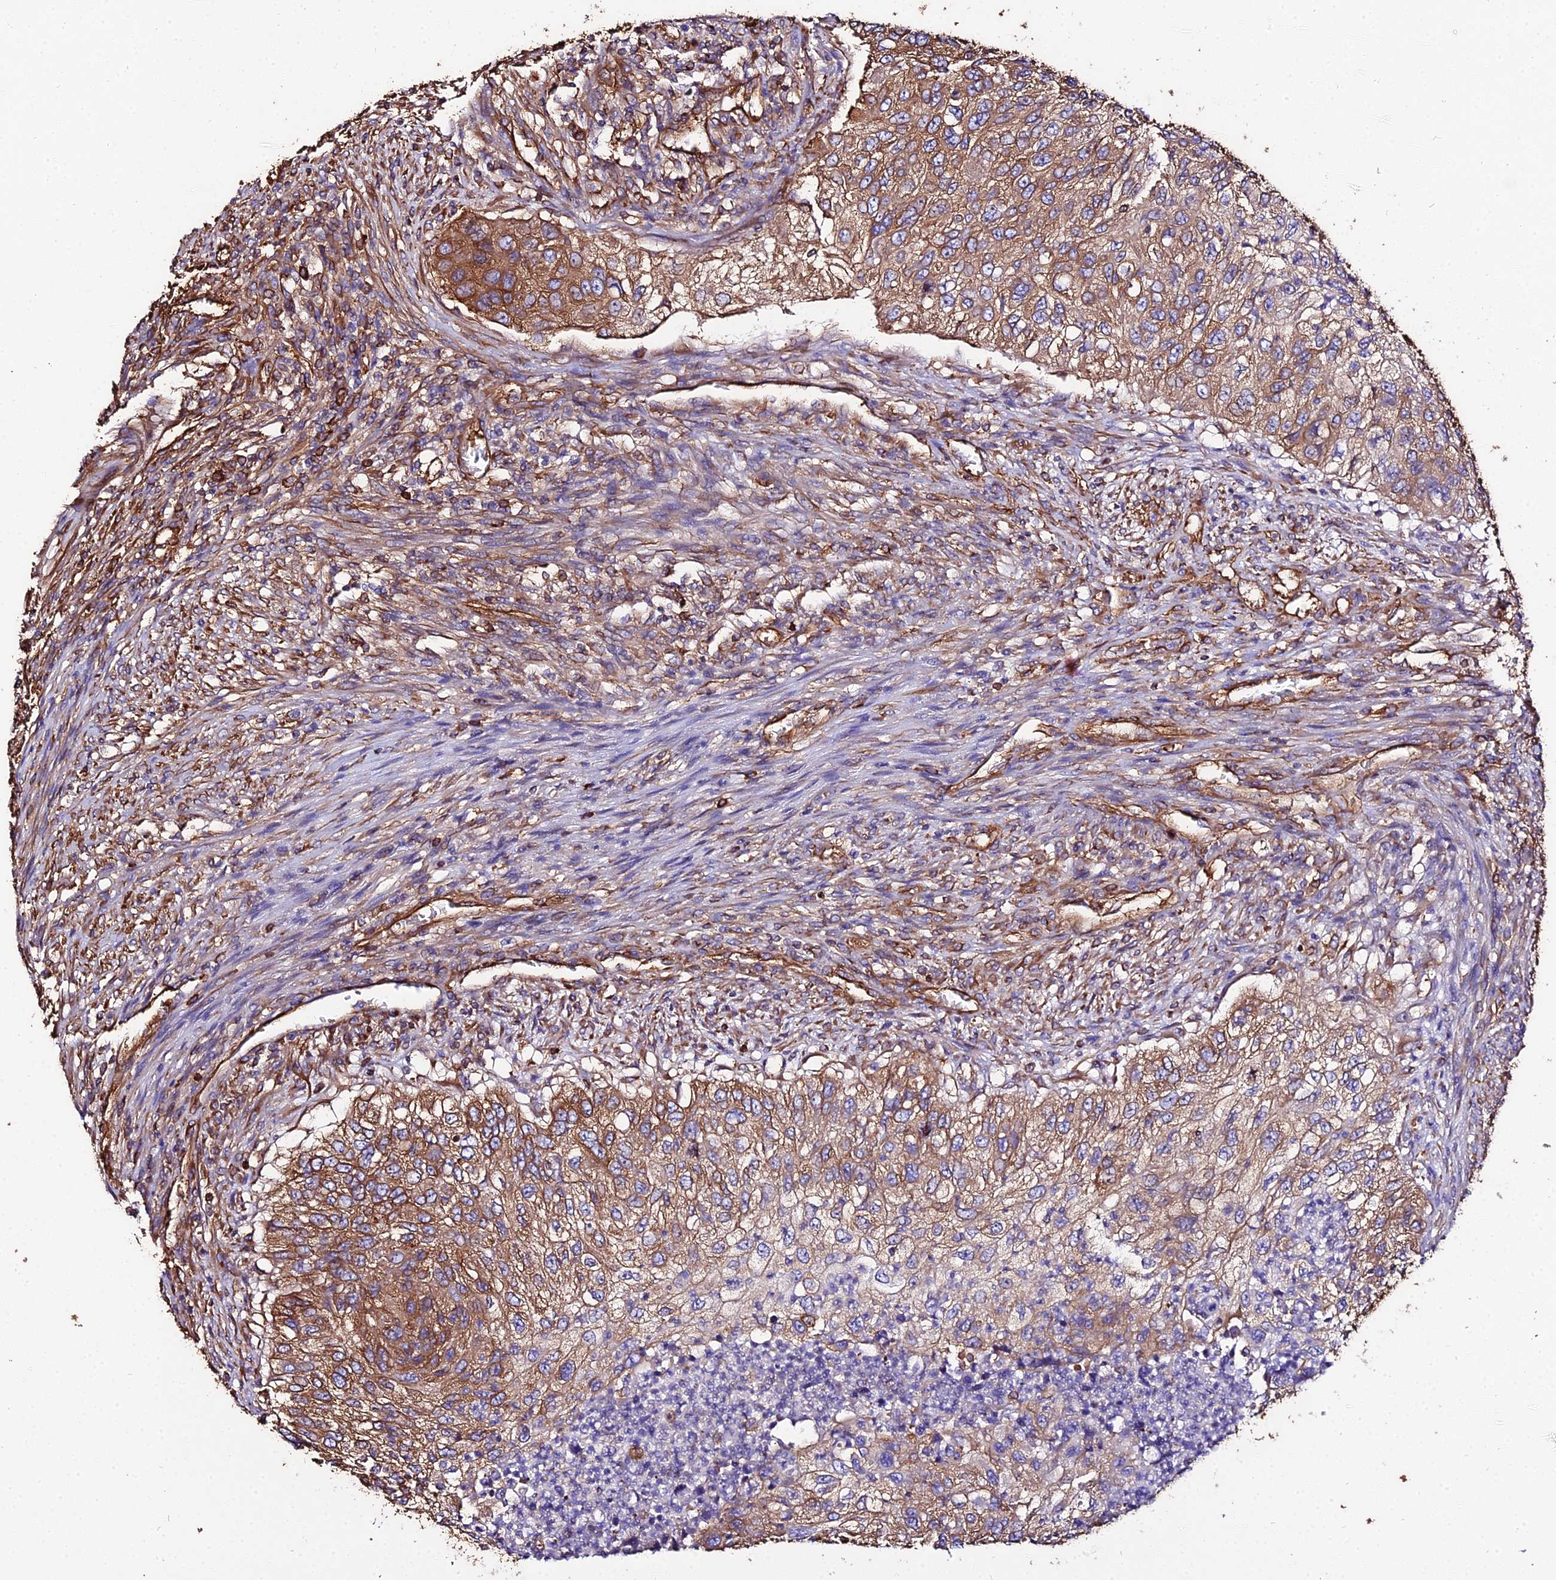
{"staining": {"intensity": "moderate", "quantity": ">75%", "location": "cytoplasmic/membranous"}, "tissue": "urothelial cancer", "cell_type": "Tumor cells", "image_type": "cancer", "snomed": [{"axis": "morphology", "description": "Urothelial carcinoma, High grade"}, {"axis": "topography", "description": "Urinary bladder"}], "caption": "Protein expression analysis of human urothelial carcinoma (high-grade) reveals moderate cytoplasmic/membranous staining in approximately >75% of tumor cells.", "gene": "TUBA3D", "patient": {"sex": "female", "age": 60}}